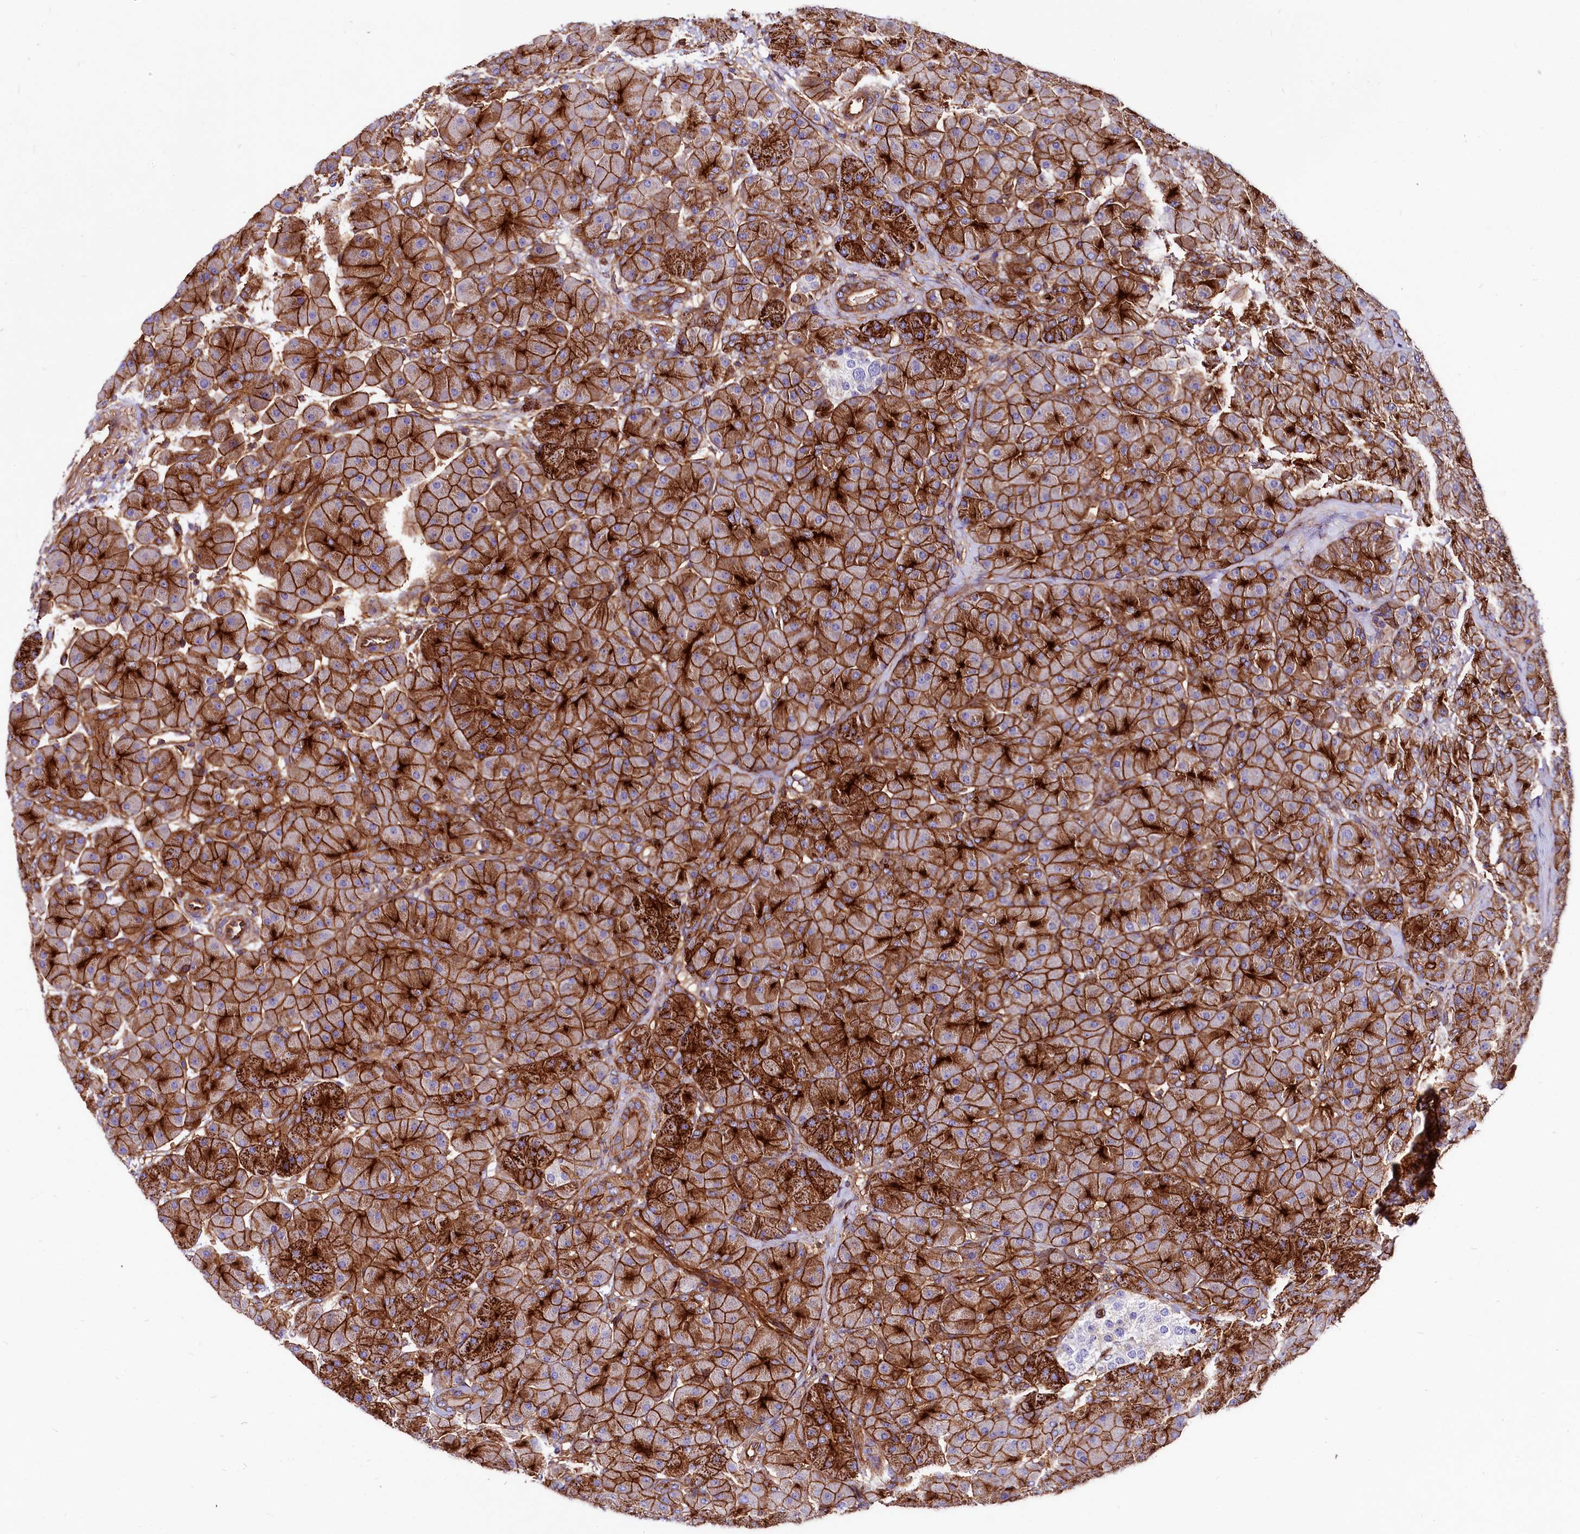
{"staining": {"intensity": "strong", "quantity": ">75%", "location": "cytoplasmic/membranous"}, "tissue": "pancreas", "cell_type": "Exocrine glandular cells", "image_type": "normal", "snomed": [{"axis": "morphology", "description": "Normal tissue, NOS"}, {"axis": "topography", "description": "Pancreas"}], "caption": "A high-resolution micrograph shows immunohistochemistry staining of unremarkable pancreas, which demonstrates strong cytoplasmic/membranous staining in about >75% of exocrine glandular cells.", "gene": "ANO6", "patient": {"sex": "male", "age": 66}}